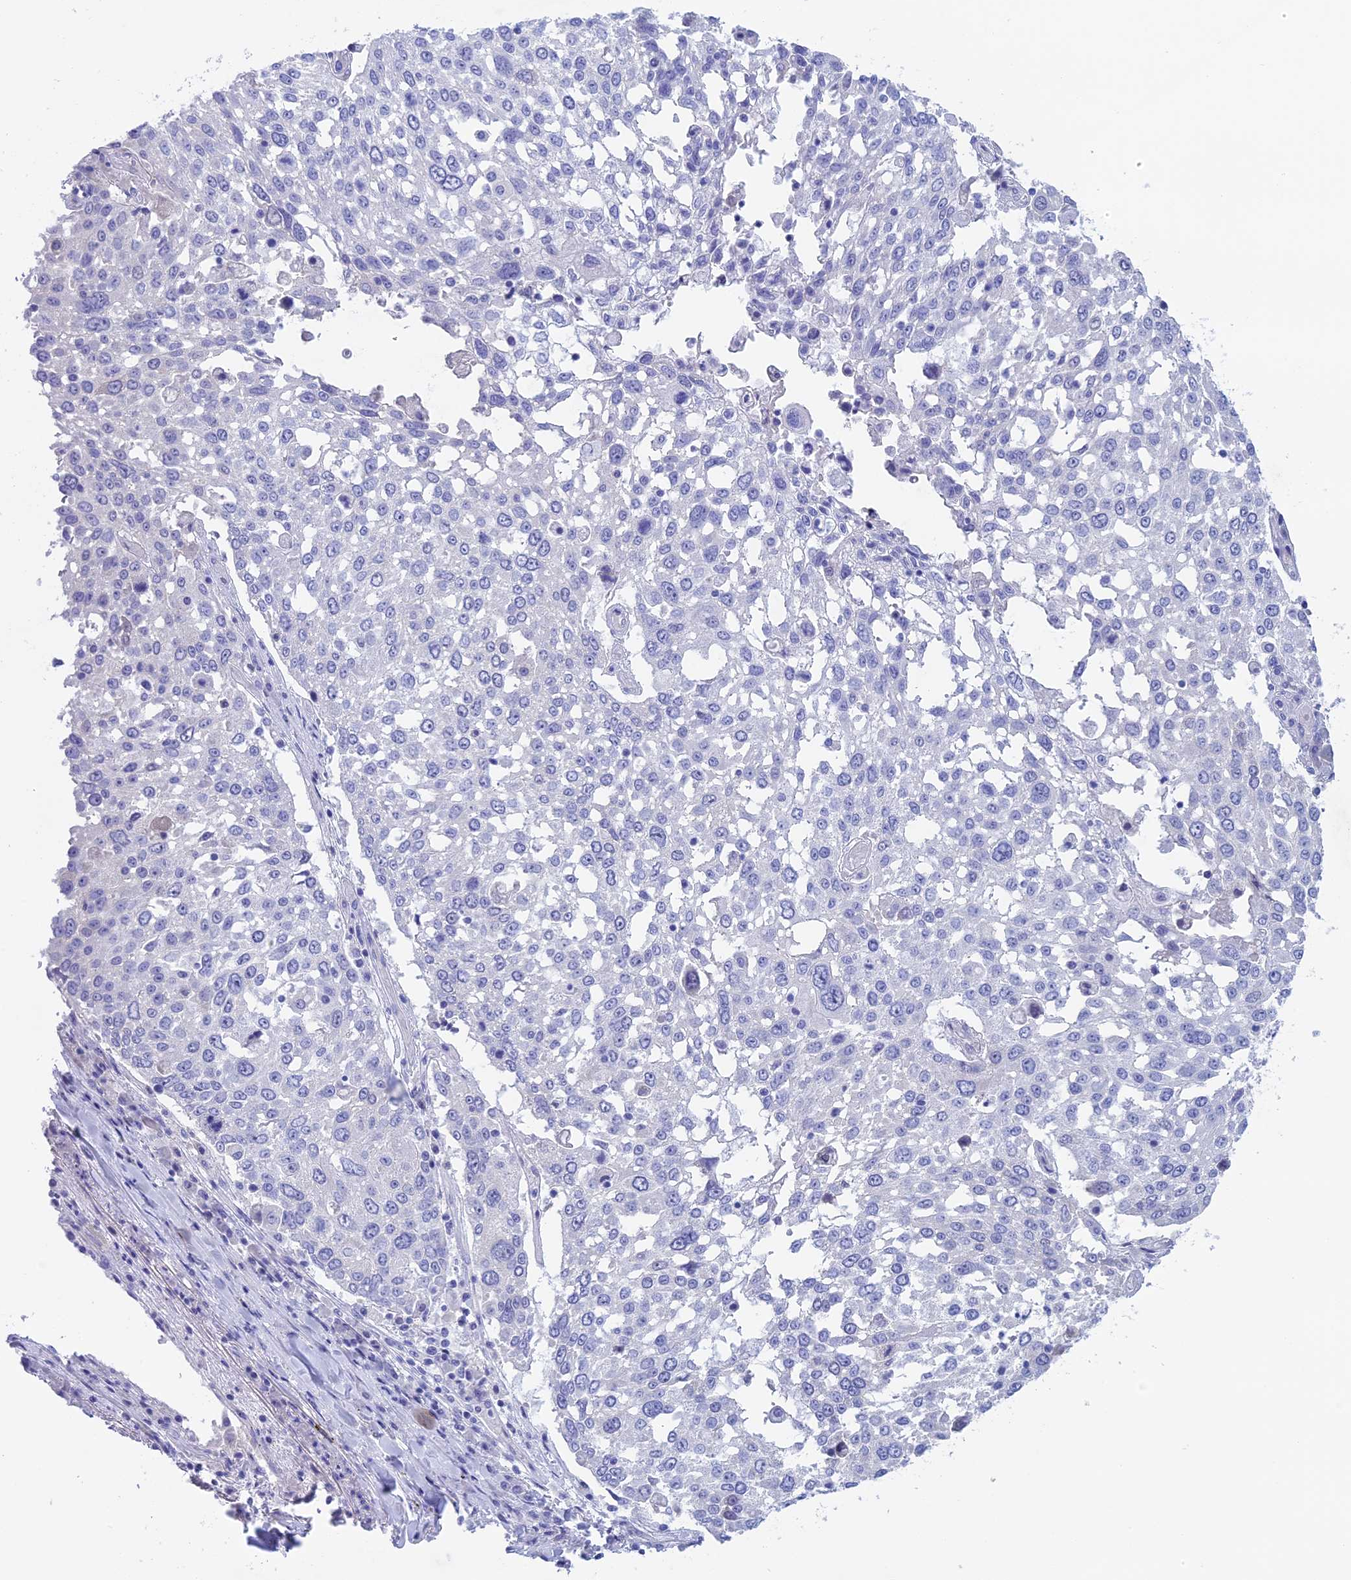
{"staining": {"intensity": "negative", "quantity": "none", "location": "none"}, "tissue": "lung cancer", "cell_type": "Tumor cells", "image_type": "cancer", "snomed": [{"axis": "morphology", "description": "Squamous cell carcinoma, NOS"}, {"axis": "topography", "description": "Lung"}], "caption": "IHC image of human squamous cell carcinoma (lung) stained for a protein (brown), which displays no expression in tumor cells.", "gene": "BTBD19", "patient": {"sex": "male", "age": 65}}